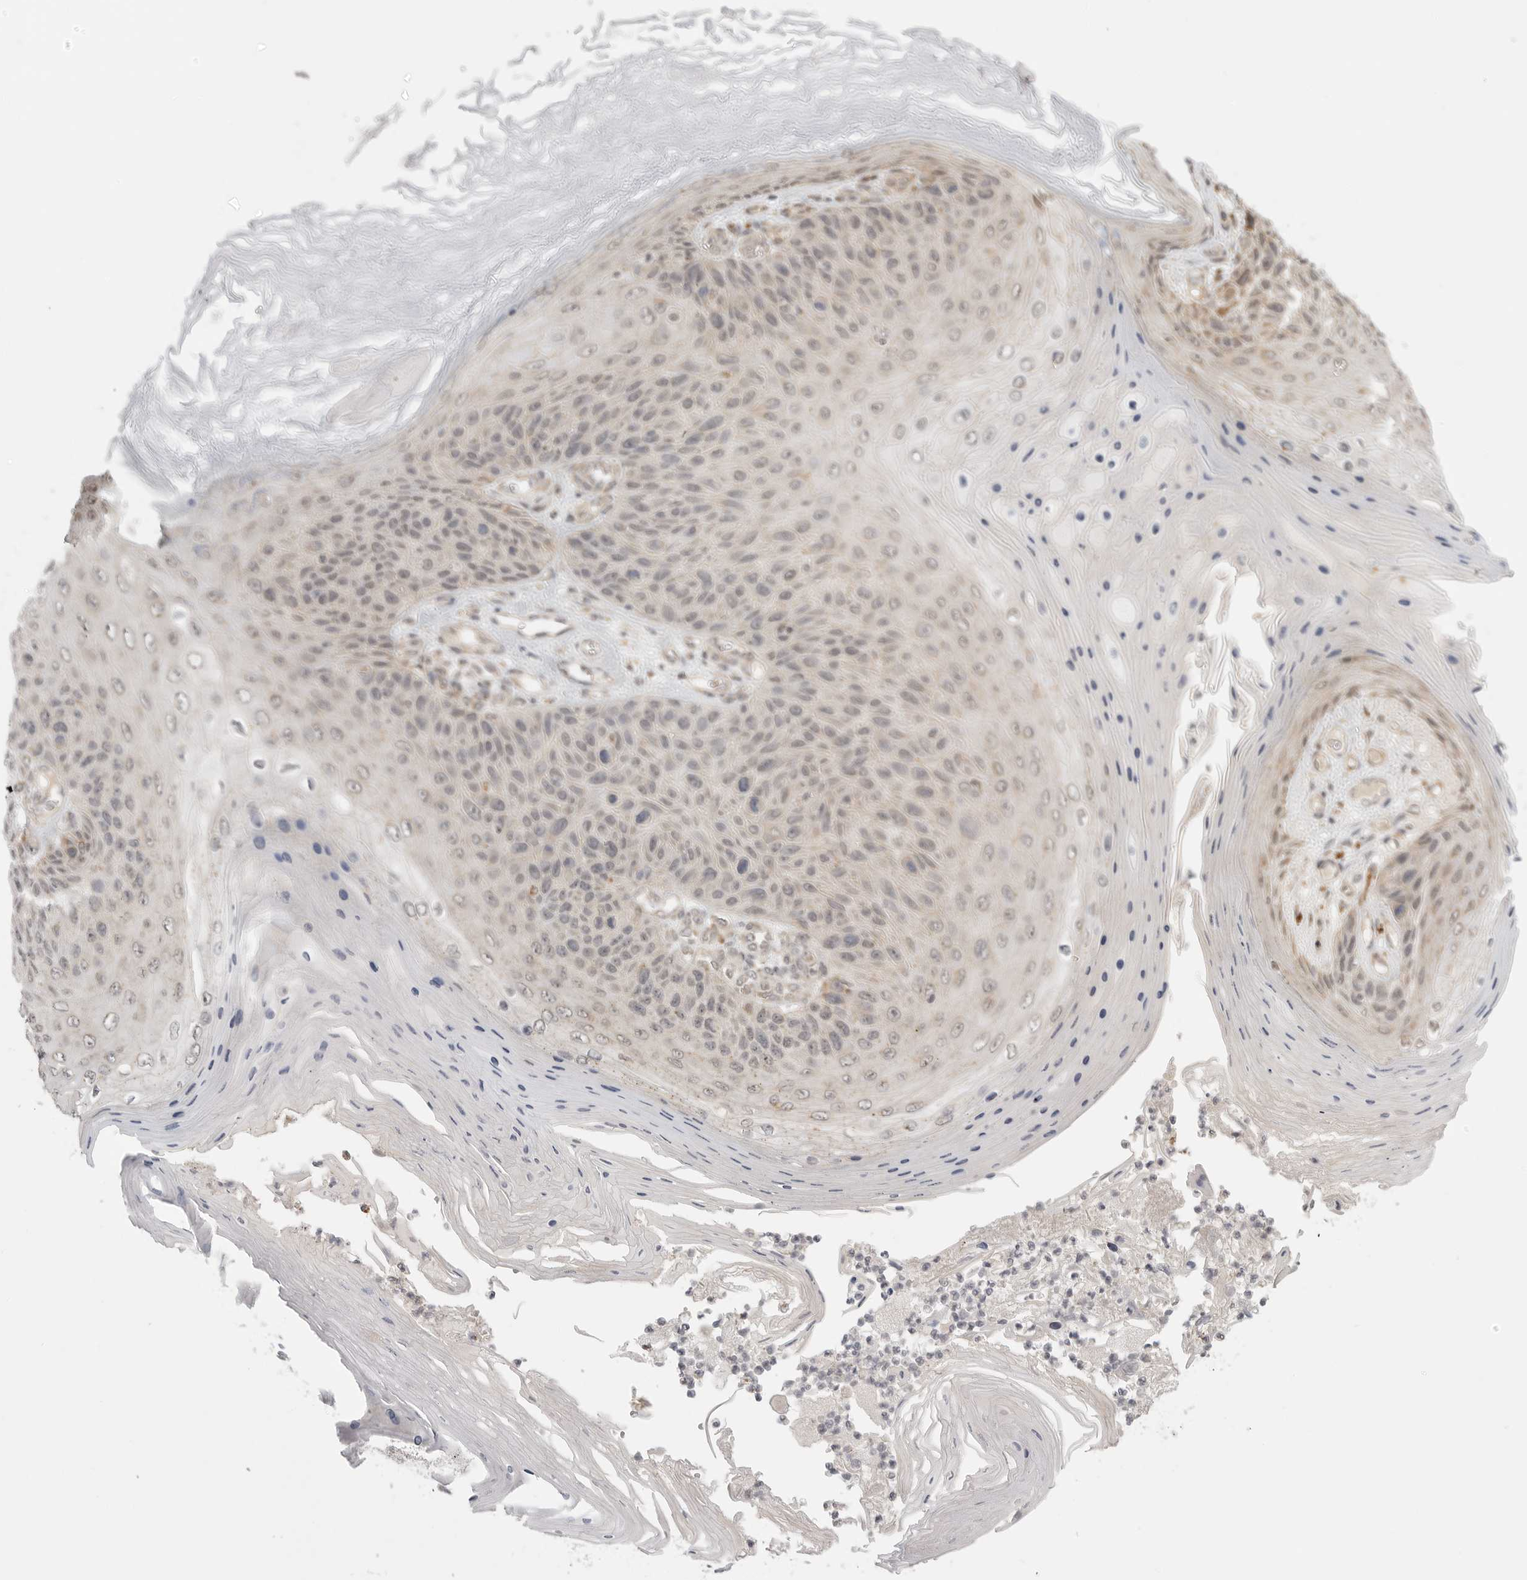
{"staining": {"intensity": "weak", "quantity": "<25%", "location": "nuclear"}, "tissue": "skin cancer", "cell_type": "Tumor cells", "image_type": "cancer", "snomed": [{"axis": "morphology", "description": "Squamous cell carcinoma, NOS"}, {"axis": "topography", "description": "Skin"}], "caption": "This is an IHC photomicrograph of human squamous cell carcinoma (skin). There is no staining in tumor cells.", "gene": "KALRN", "patient": {"sex": "female", "age": 88}}